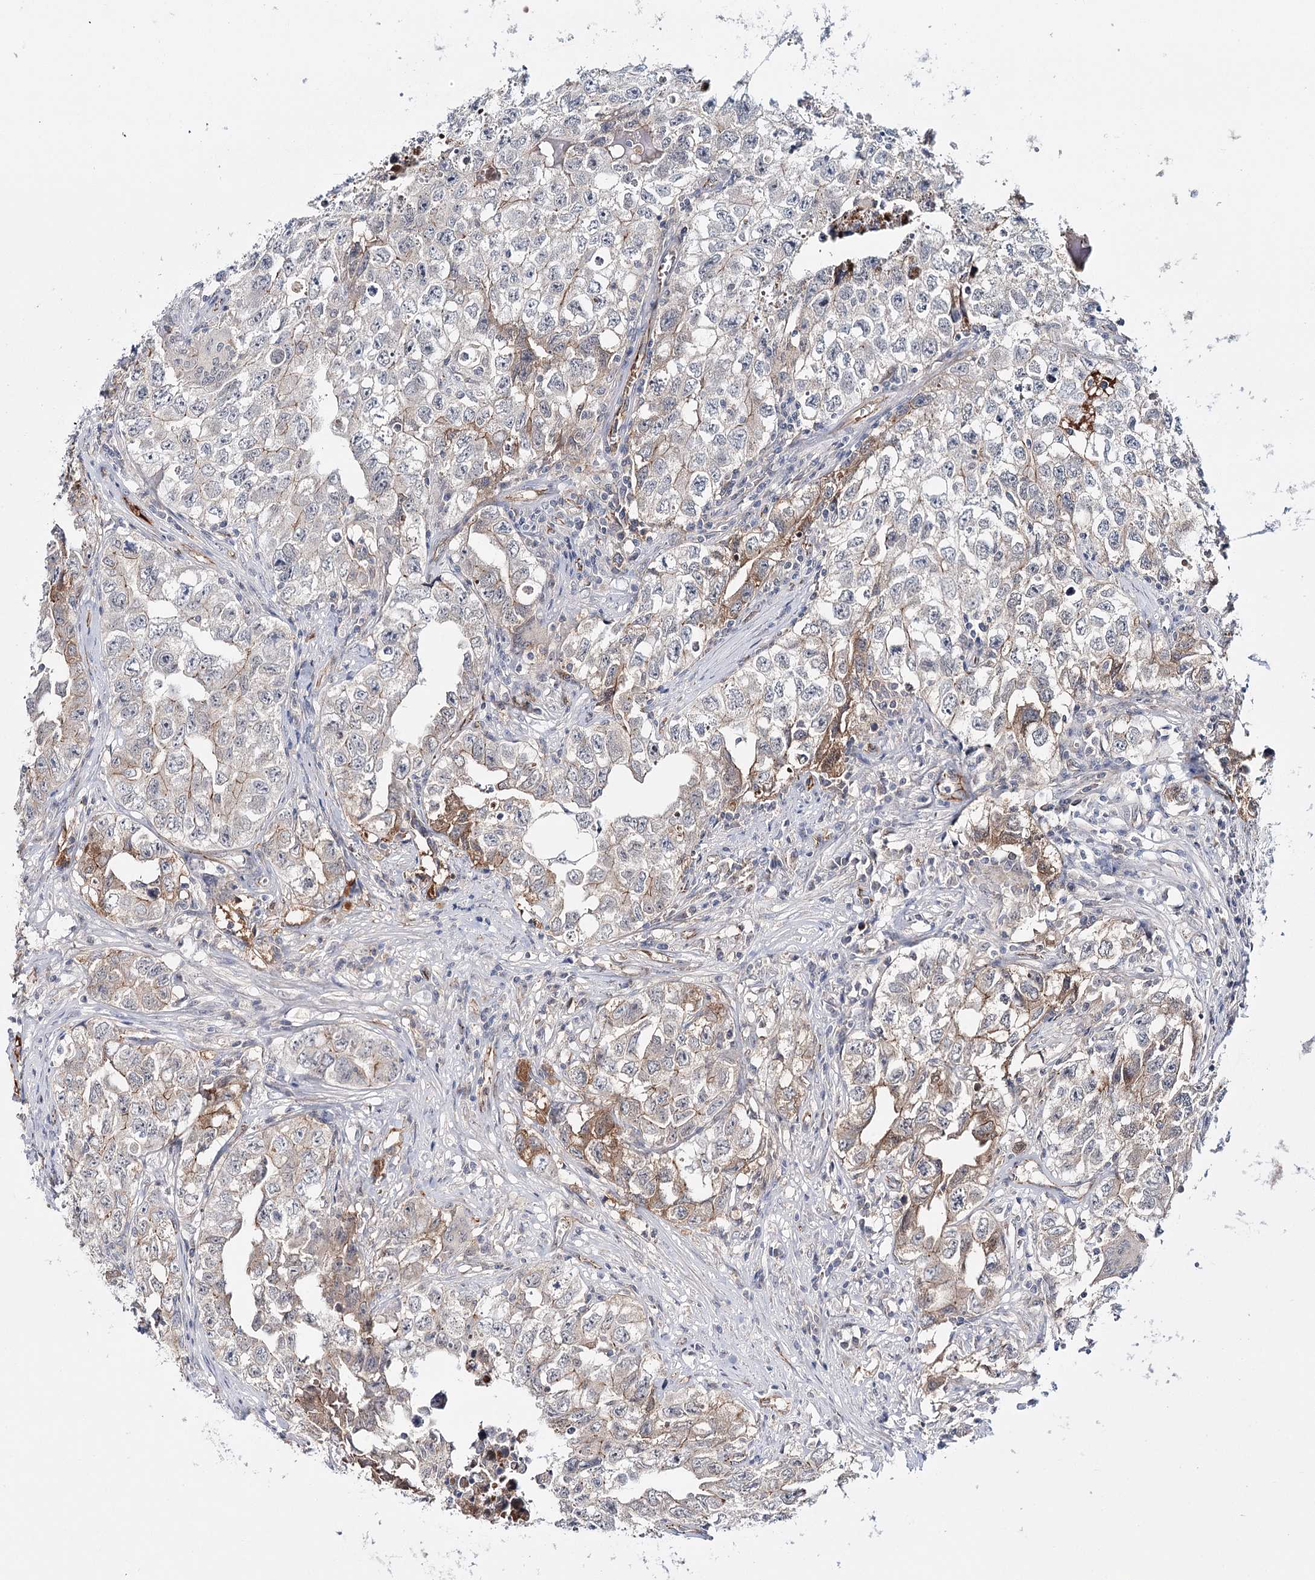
{"staining": {"intensity": "moderate", "quantity": "<25%", "location": "cytoplasmic/membranous"}, "tissue": "testis cancer", "cell_type": "Tumor cells", "image_type": "cancer", "snomed": [{"axis": "morphology", "description": "Seminoma, NOS"}, {"axis": "morphology", "description": "Carcinoma, Embryonal, NOS"}, {"axis": "topography", "description": "Testis"}], "caption": "This is a histology image of immunohistochemistry (IHC) staining of testis cancer, which shows moderate positivity in the cytoplasmic/membranous of tumor cells.", "gene": "PKP4", "patient": {"sex": "male", "age": 43}}